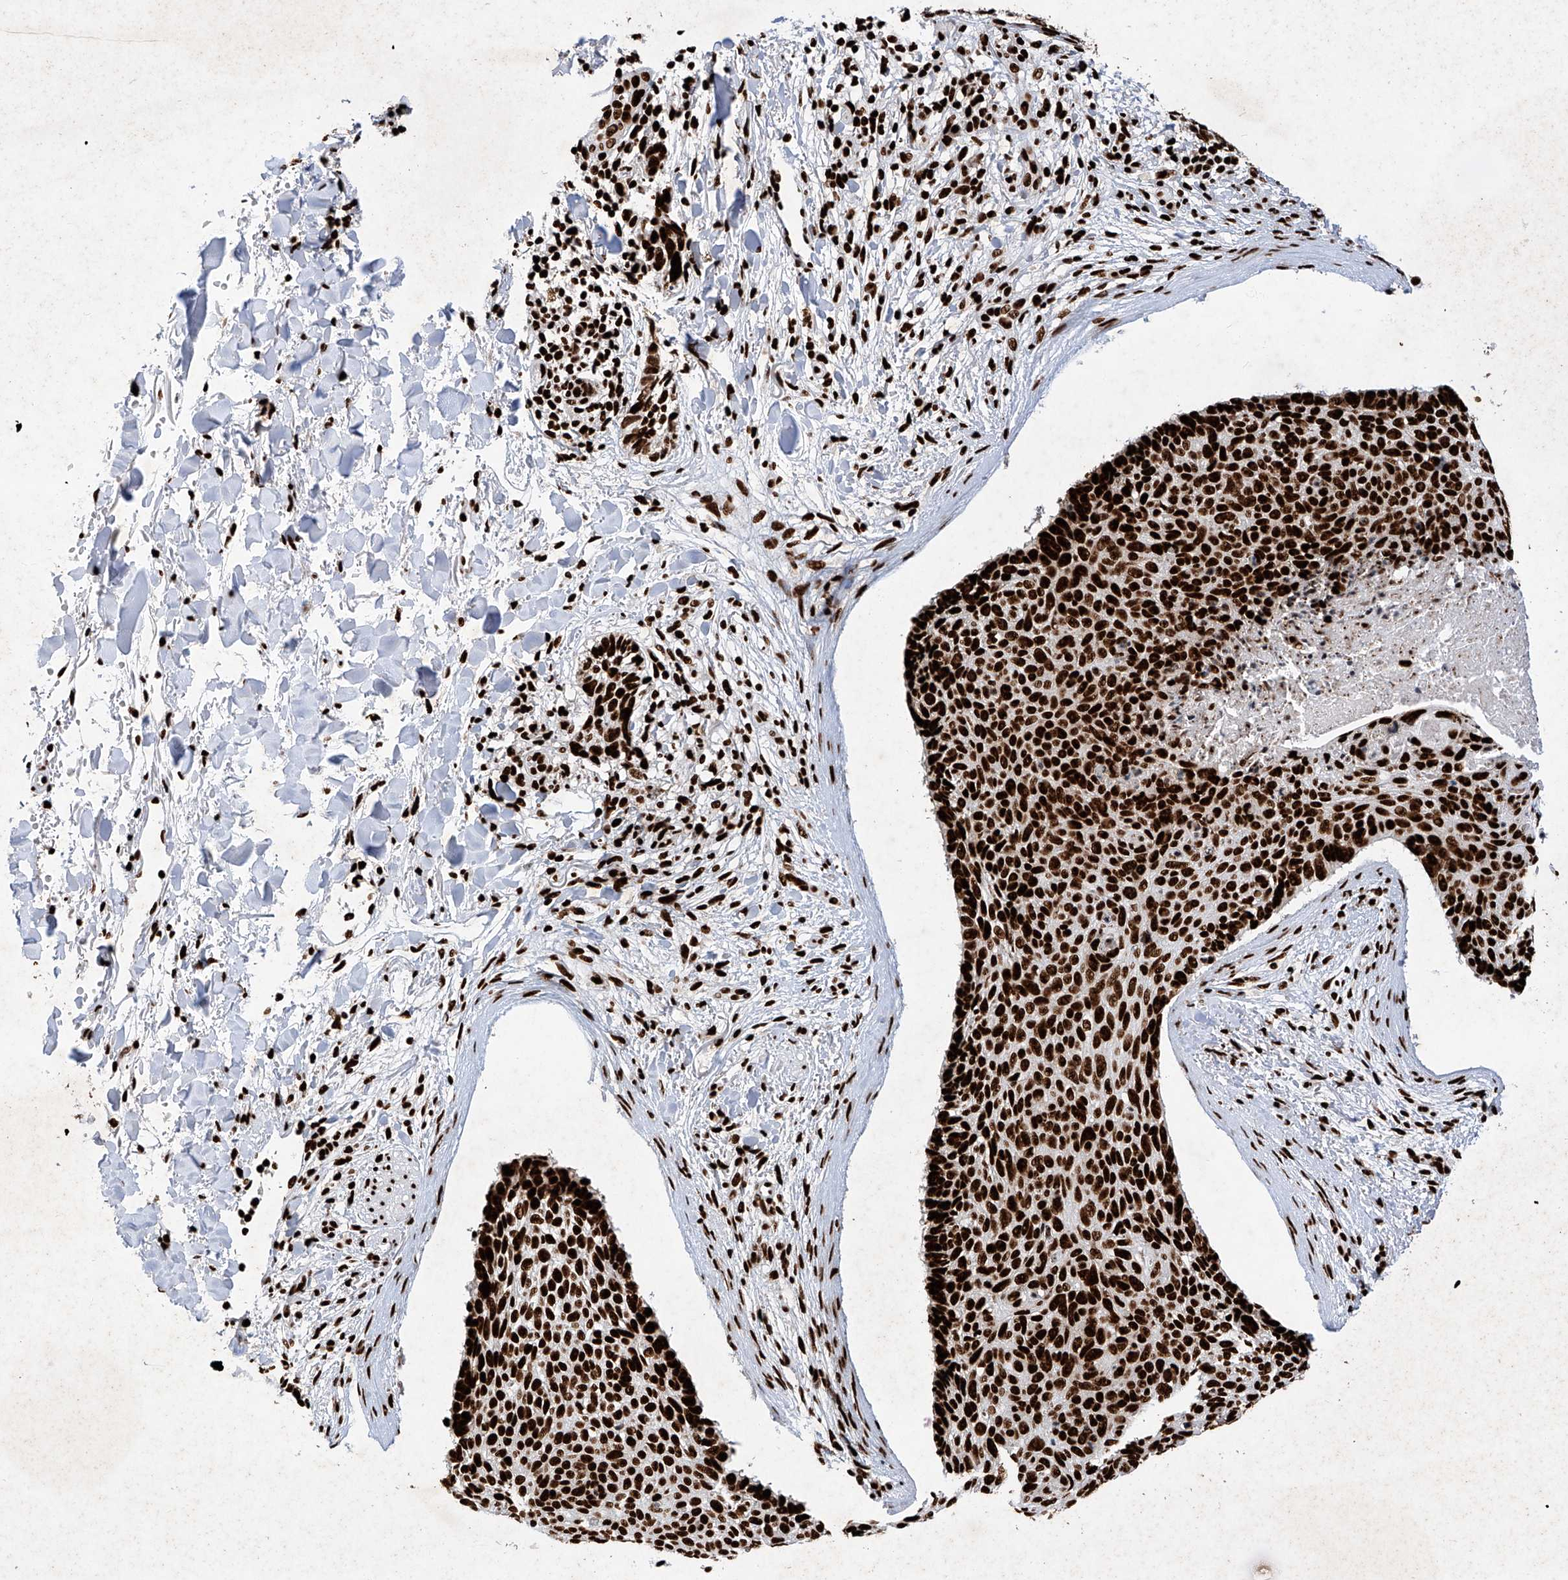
{"staining": {"intensity": "strong", "quantity": ">75%", "location": "nuclear"}, "tissue": "skin cancer", "cell_type": "Tumor cells", "image_type": "cancer", "snomed": [{"axis": "morphology", "description": "Normal tissue, NOS"}, {"axis": "morphology", "description": "Basal cell carcinoma"}, {"axis": "topography", "description": "Skin"}], "caption": "Protein expression by IHC reveals strong nuclear expression in about >75% of tumor cells in basal cell carcinoma (skin). (Brightfield microscopy of DAB IHC at high magnification).", "gene": "SRSF6", "patient": {"sex": "female", "age": 56}}